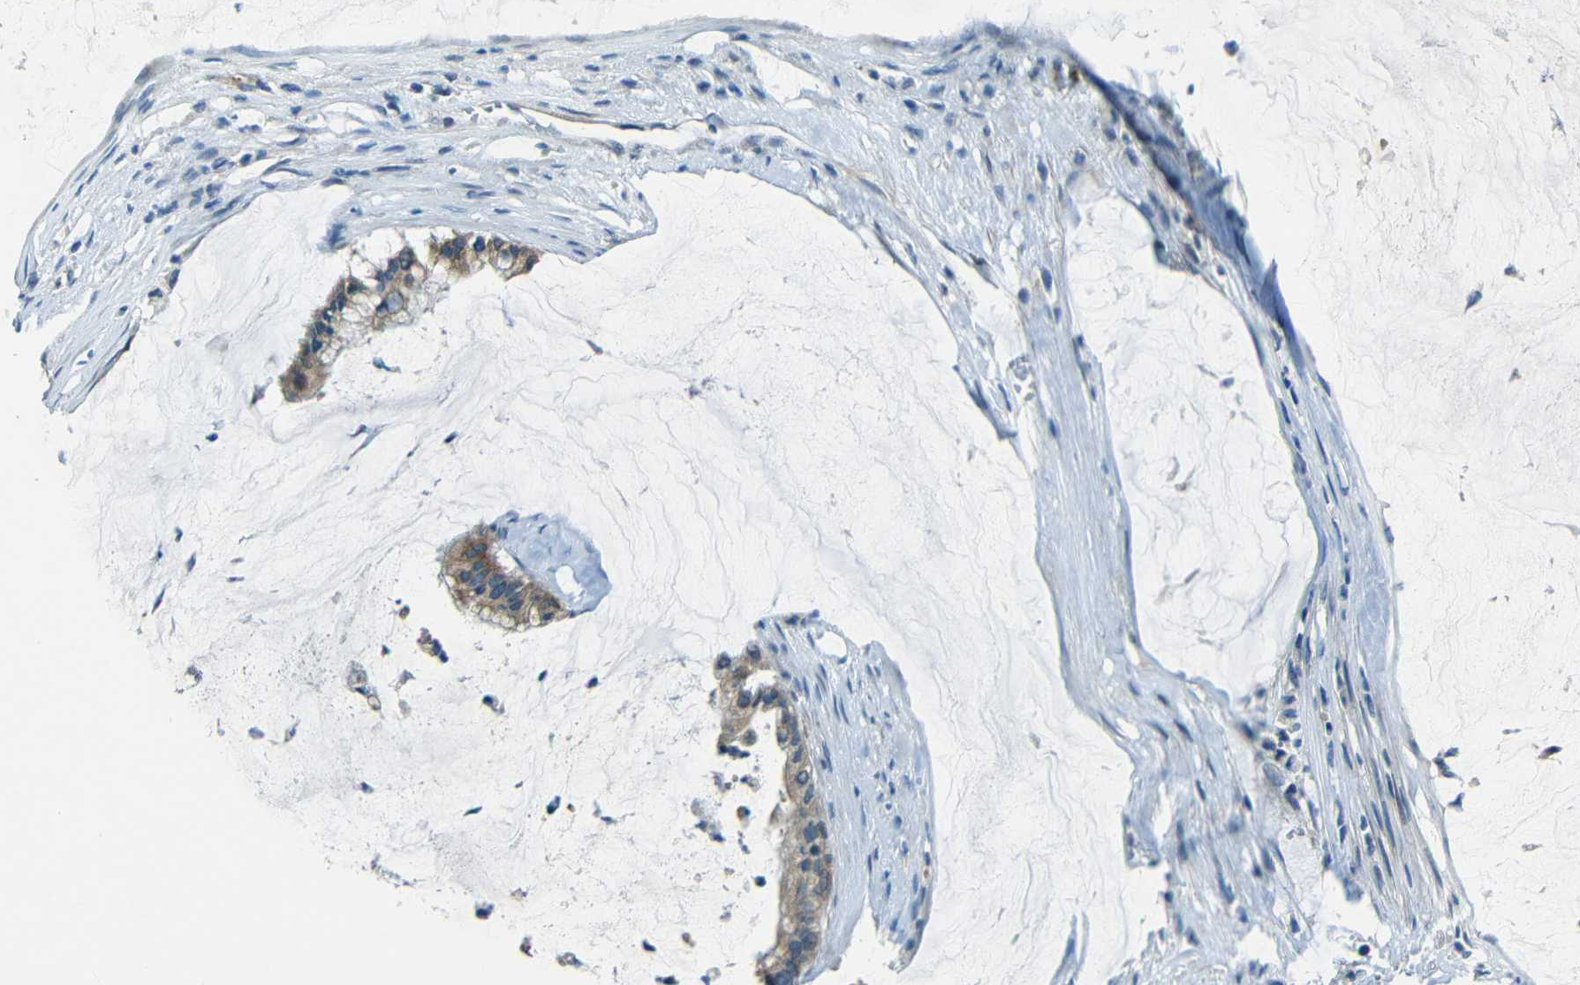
{"staining": {"intensity": "moderate", "quantity": ">75%", "location": "cytoplasmic/membranous"}, "tissue": "pancreatic cancer", "cell_type": "Tumor cells", "image_type": "cancer", "snomed": [{"axis": "morphology", "description": "Adenocarcinoma, NOS"}, {"axis": "topography", "description": "Pancreas"}], "caption": "Immunohistochemical staining of pancreatic cancer exhibits medium levels of moderate cytoplasmic/membranous positivity in approximately >75% of tumor cells.", "gene": "ANKRD22", "patient": {"sex": "male", "age": 41}}